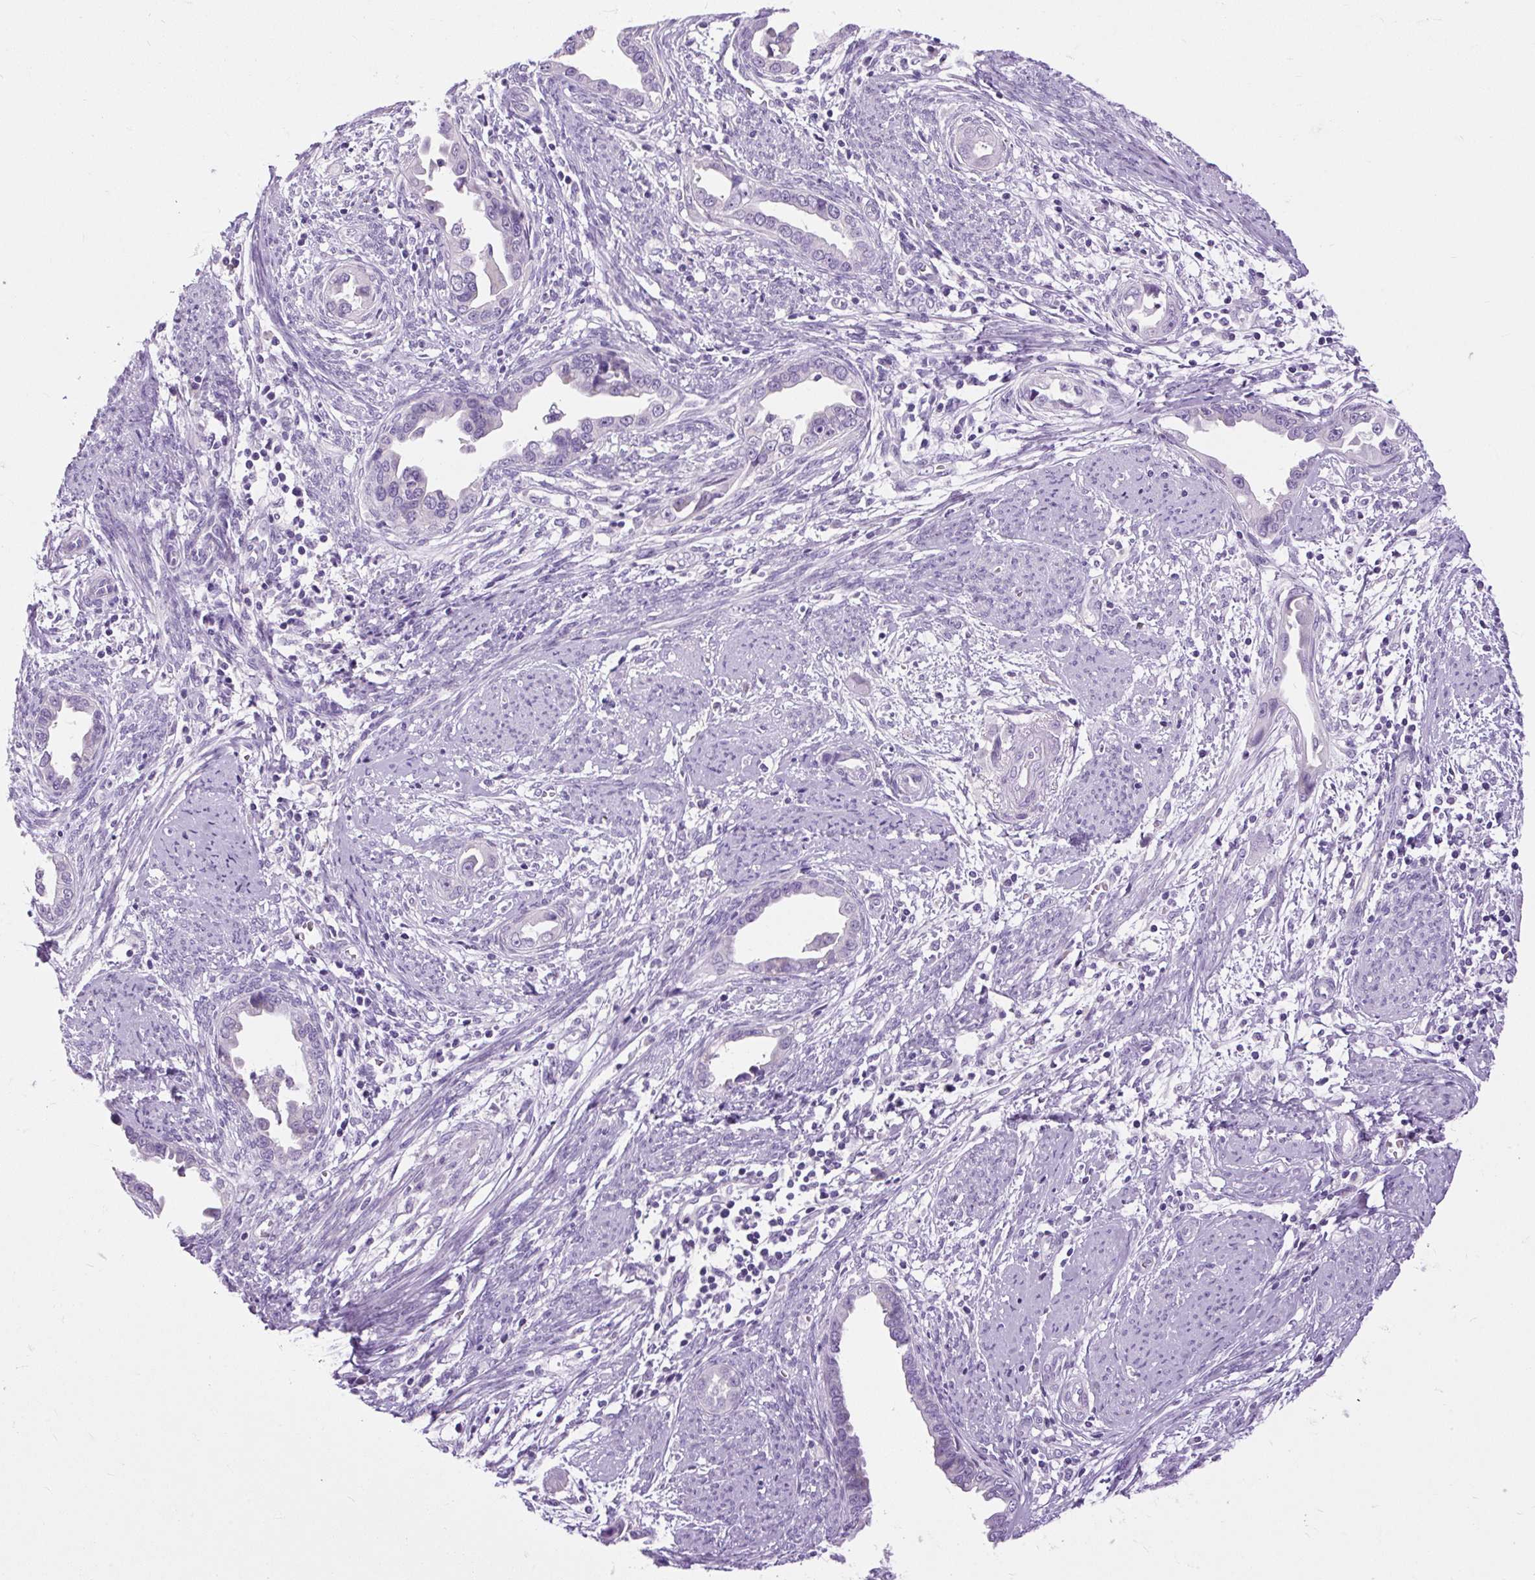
{"staining": {"intensity": "negative", "quantity": "none", "location": "none"}, "tissue": "endometrial cancer", "cell_type": "Tumor cells", "image_type": "cancer", "snomed": [{"axis": "morphology", "description": "Adenocarcinoma, NOS"}, {"axis": "topography", "description": "Endometrium"}], "caption": "The histopathology image exhibits no staining of tumor cells in endometrial cancer (adenocarcinoma).", "gene": "FABP7", "patient": {"sex": "female", "age": 57}}